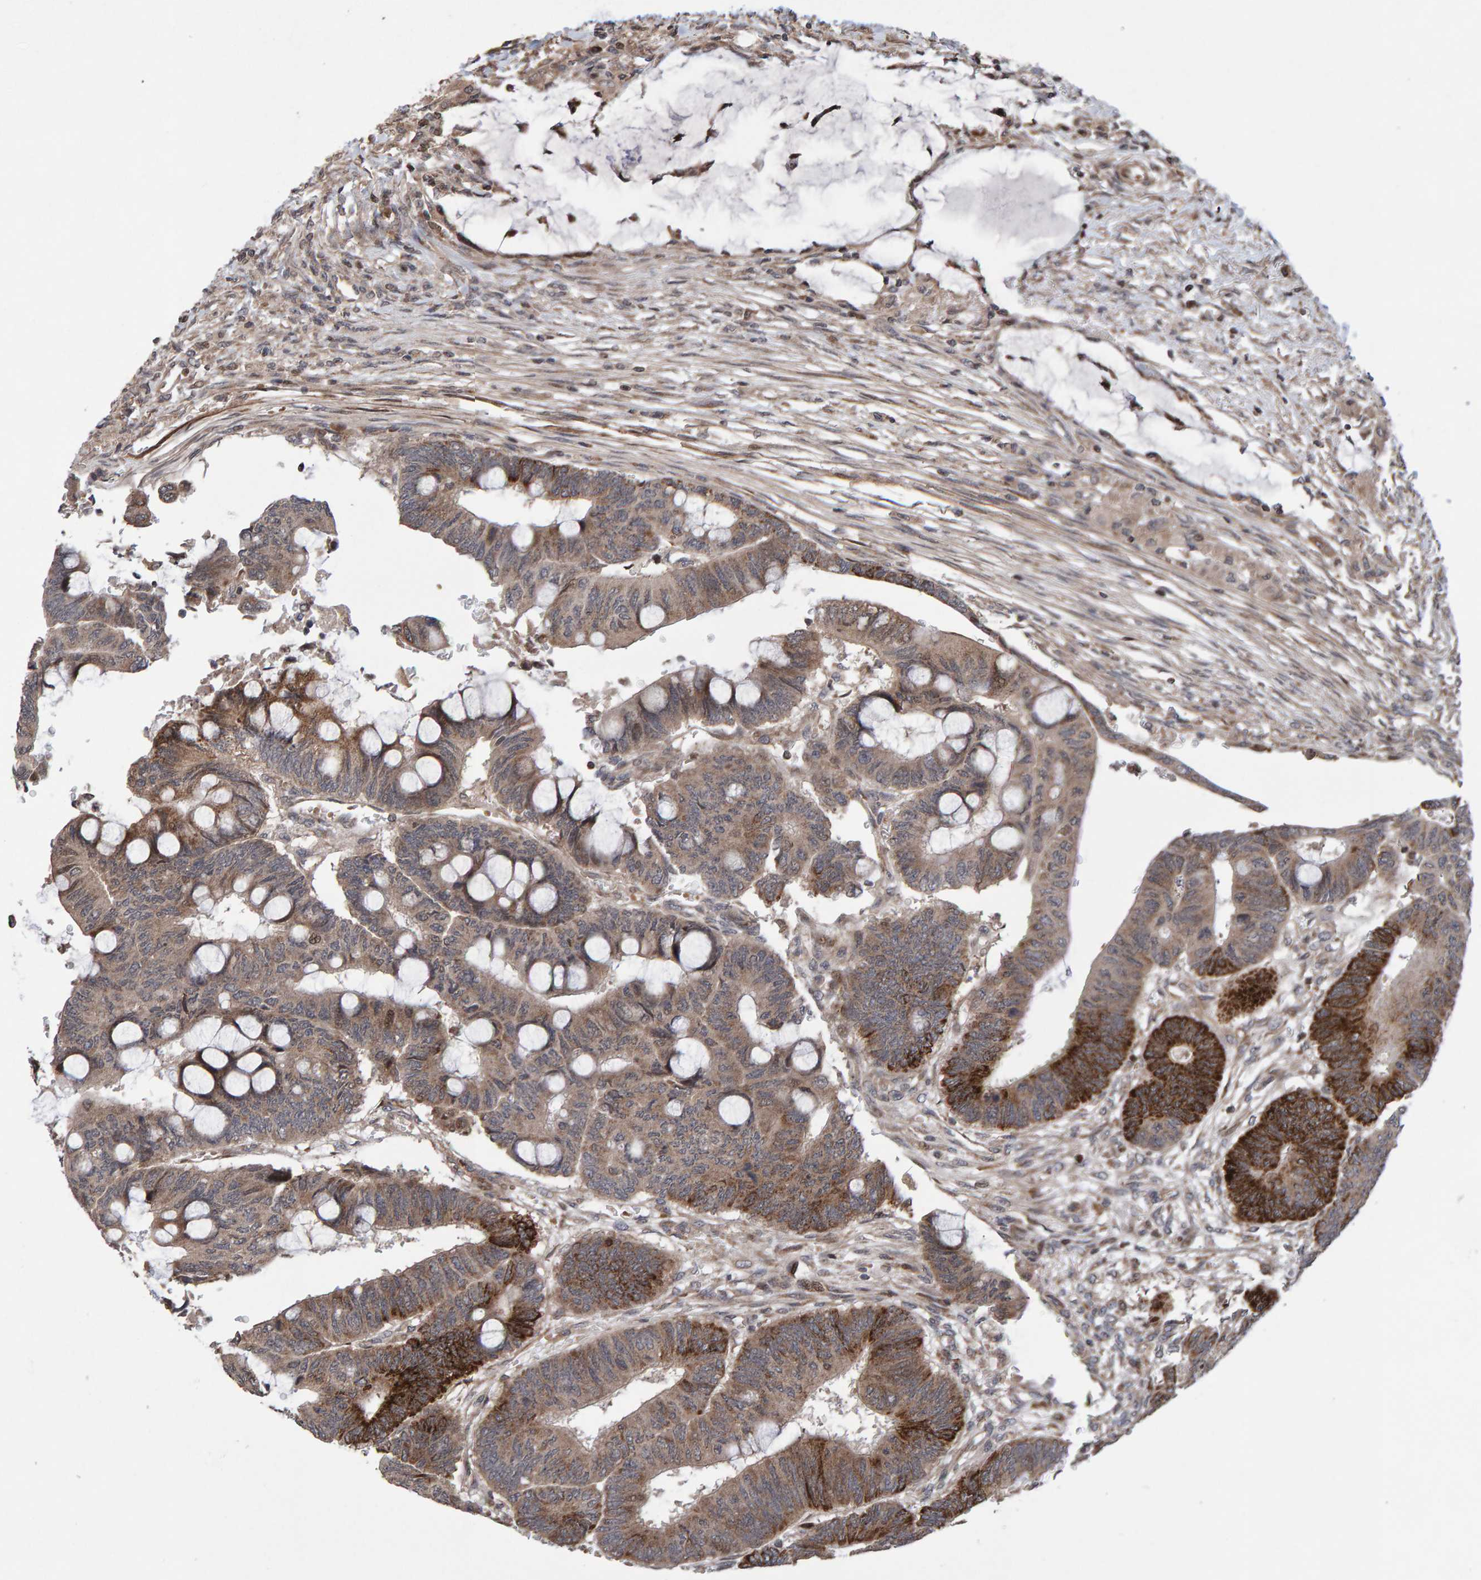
{"staining": {"intensity": "moderate", "quantity": ">75%", "location": "cytoplasmic/membranous"}, "tissue": "colorectal cancer", "cell_type": "Tumor cells", "image_type": "cancer", "snomed": [{"axis": "morphology", "description": "Normal tissue, NOS"}, {"axis": "morphology", "description": "Adenocarcinoma, NOS"}, {"axis": "topography", "description": "Rectum"}, {"axis": "topography", "description": "Peripheral nerve tissue"}], "caption": "Colorectal adenocarcinoma stained with a brown dye exhibits moderate cytoplasmic/membranous positive staining in about >75% of tumor cells.", "gene": "PECR", "patient": {"sex": "male", "age": 92}}